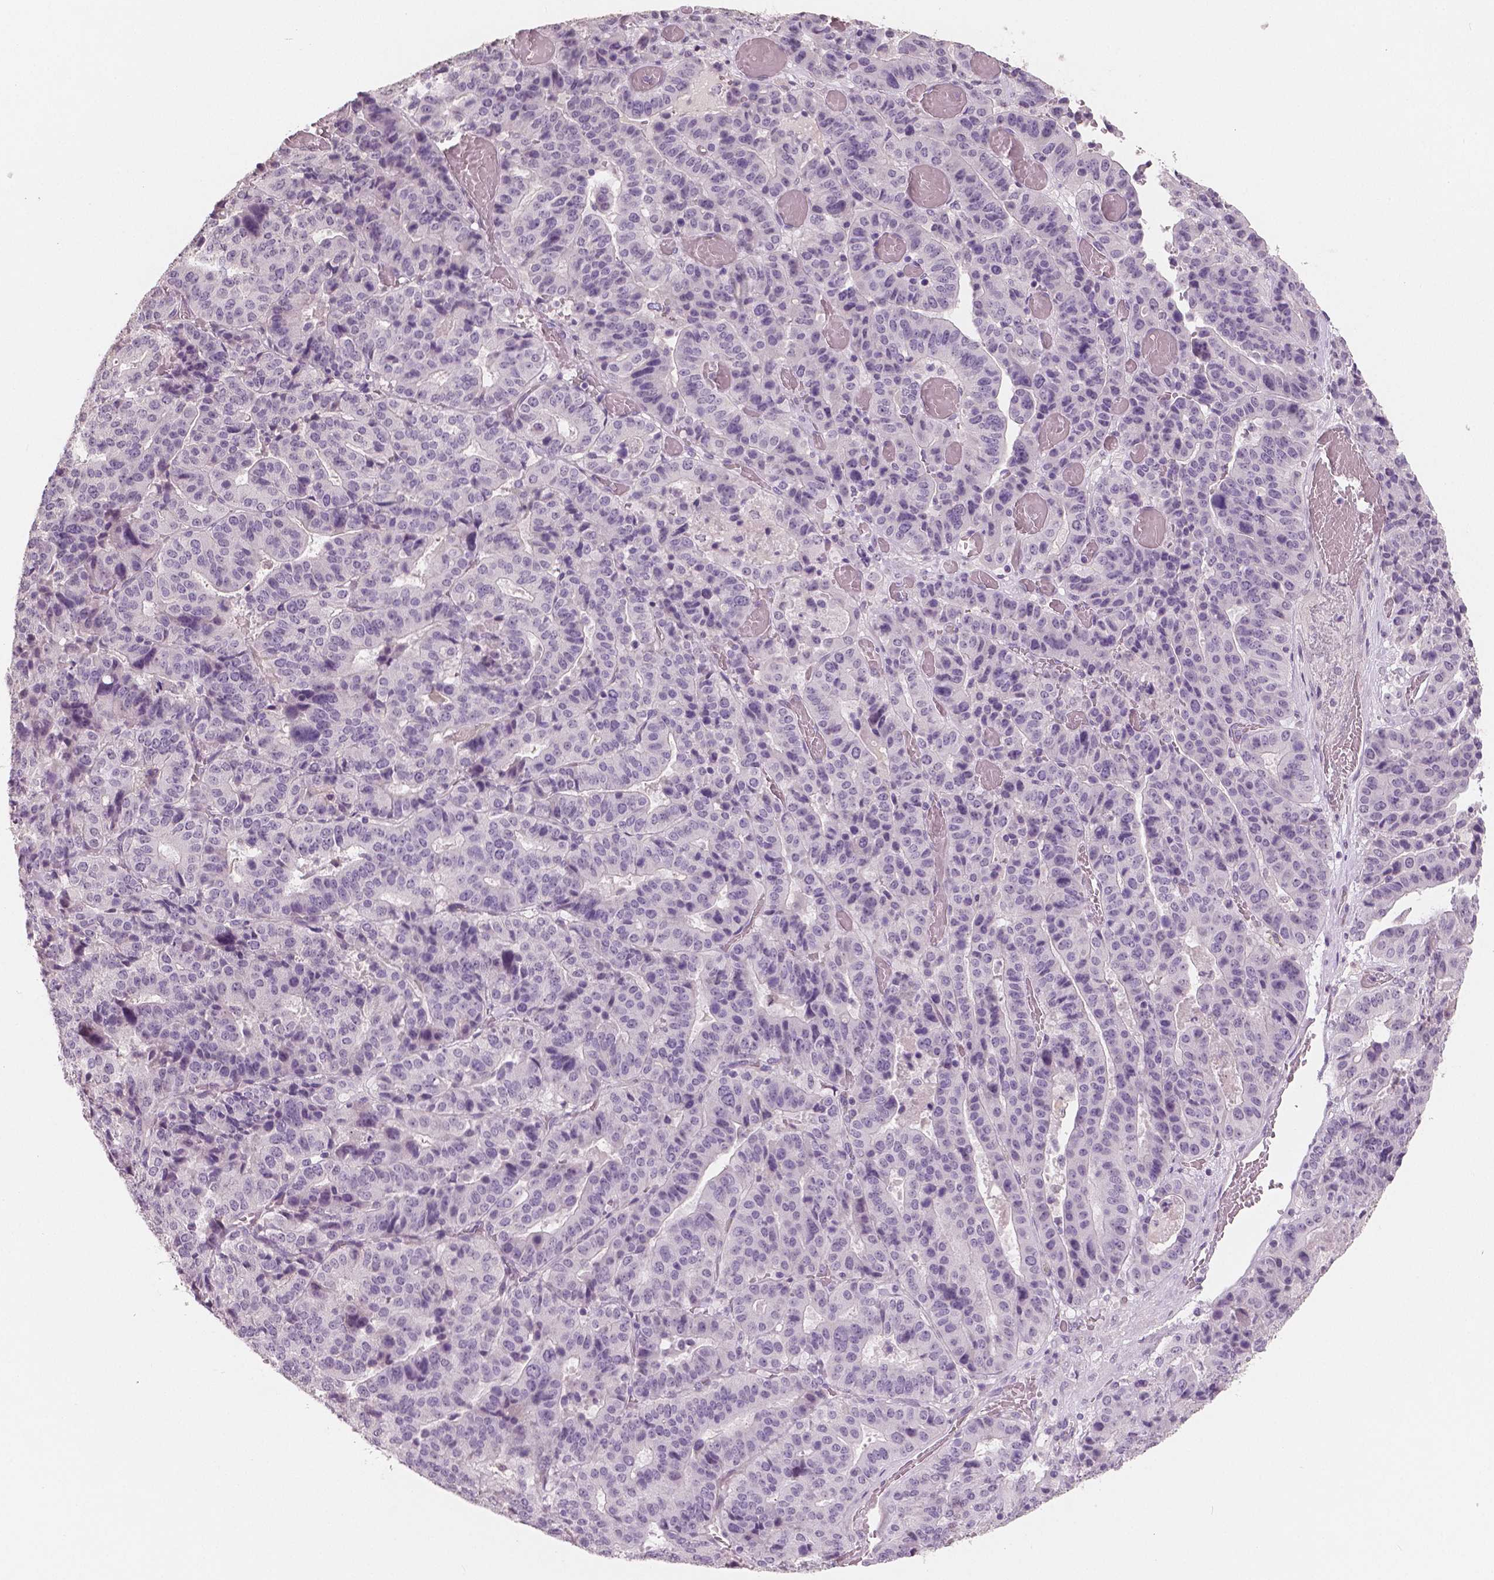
{"staining": {"intensity": "negative", "quantity": "none", "location": "none"}, "tissue": "stomach cancer", "cell_type": "Tumor cells", "image_type": "cancer", "snomed": [{"axis": "morphology", "description": "Adenocarcinoma, NOS"}, {"axis": "topography", "description": "Stomach"}], "caption": "This histopathology image is of stomach adenocarcinoma stained with immunohistochemistry to label a protein in brown with the nuclei are counter-stained blue. There is no positivity in tumor cells. (DAB immunohistochemistry, high magnification).", "gene": "KIT", "patient": {"sex": "male", "age": 48}}